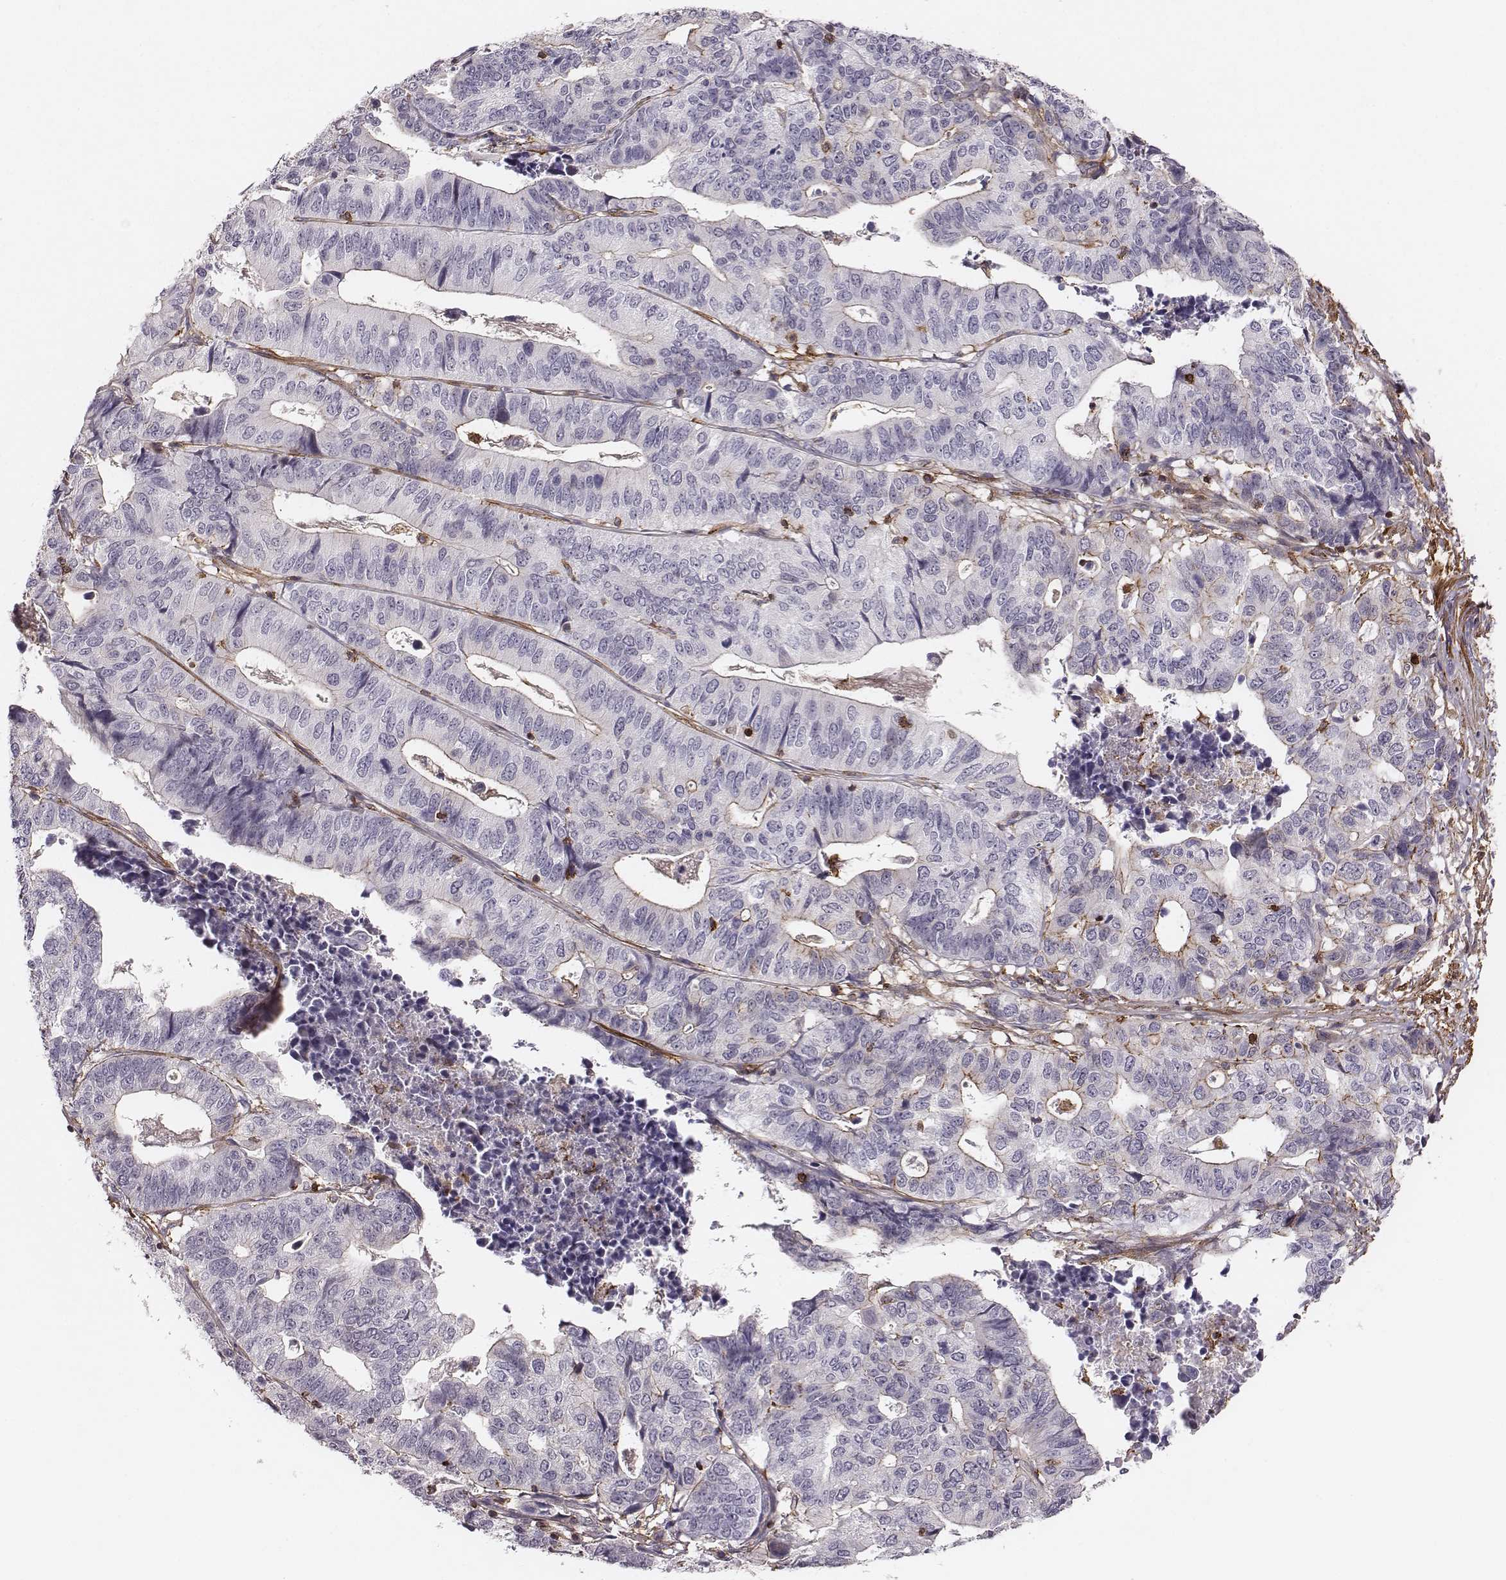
{"staining": {"intensity": "negative", "quantity": "none", "location": "none"}, "tissue": "stomach cancer", "cell_type": "Tumor cells", "image_type": "cancer", "snomed": [{"axis": "morphology", "description": "Adenocarcinoma, NOS"}, {"axis": "topography", "description": "Stomach, upper"}], "caption": "Histopathology image shows no significant protein positivity in tumor cells of stomach cancer (adenocarcinoma).", "gene": "ZYX", "patient": {"sex": "female", "age": 67}}